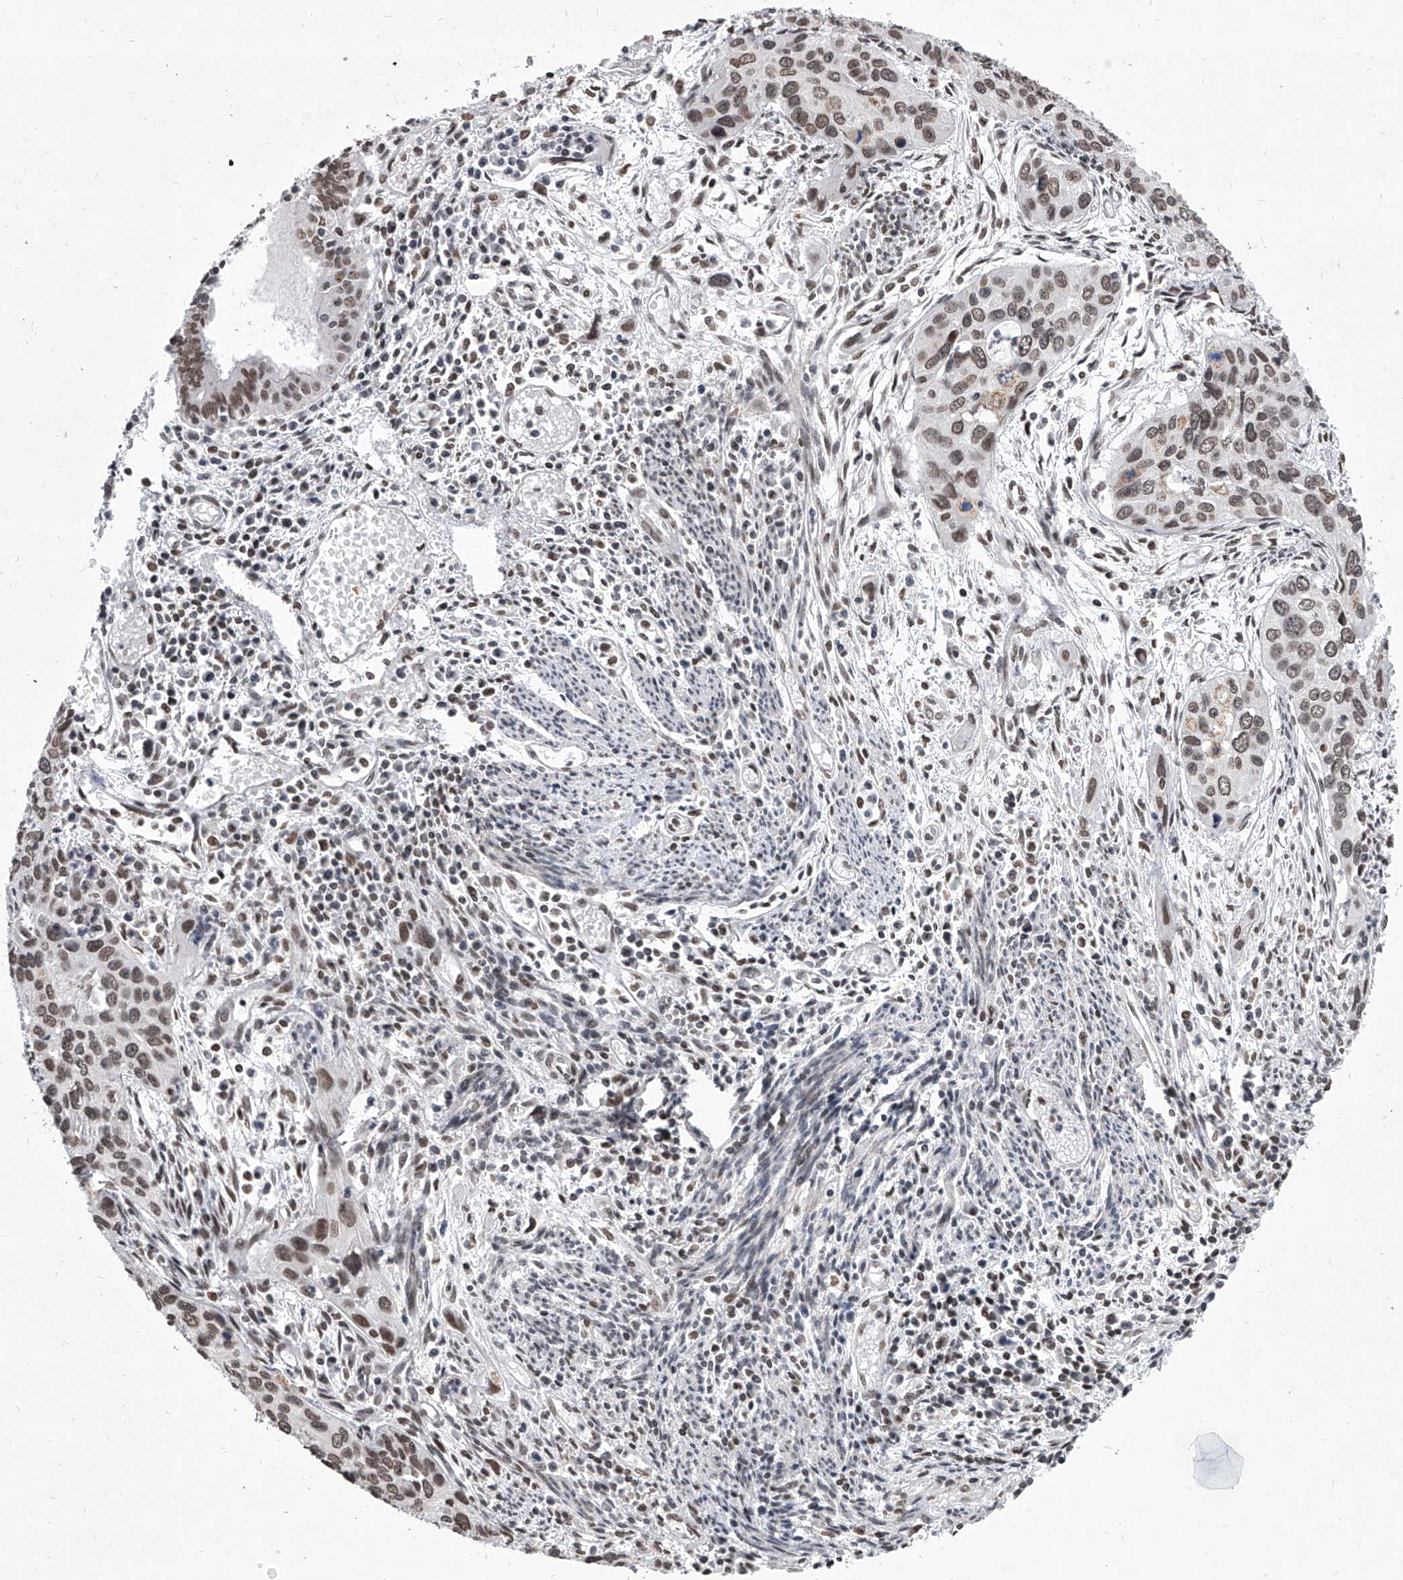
{"staining": {"intensity": "moderate", "quantity": ">75%", "location": "nuclear"}, "tissue": "cervical cancer", "cell_type": "Tumor cells", "image_type": "cancer", "snomed": [{"axis": "morphology", "description": "Squamous cell carcinoma, NOS"}, {"axis": "topography", "description": "Cervix"}], "caption": "Cervical cancer (squamous cell carcinoma) was stained to show a protein in brown. There is medium levels of moderate nuclear positivity in about >75% of tumor cells. (IHC, brightfield microscopy, high magnification).", "gene": "PPIL4", "patient": {"sex": "female", "age": 55}}